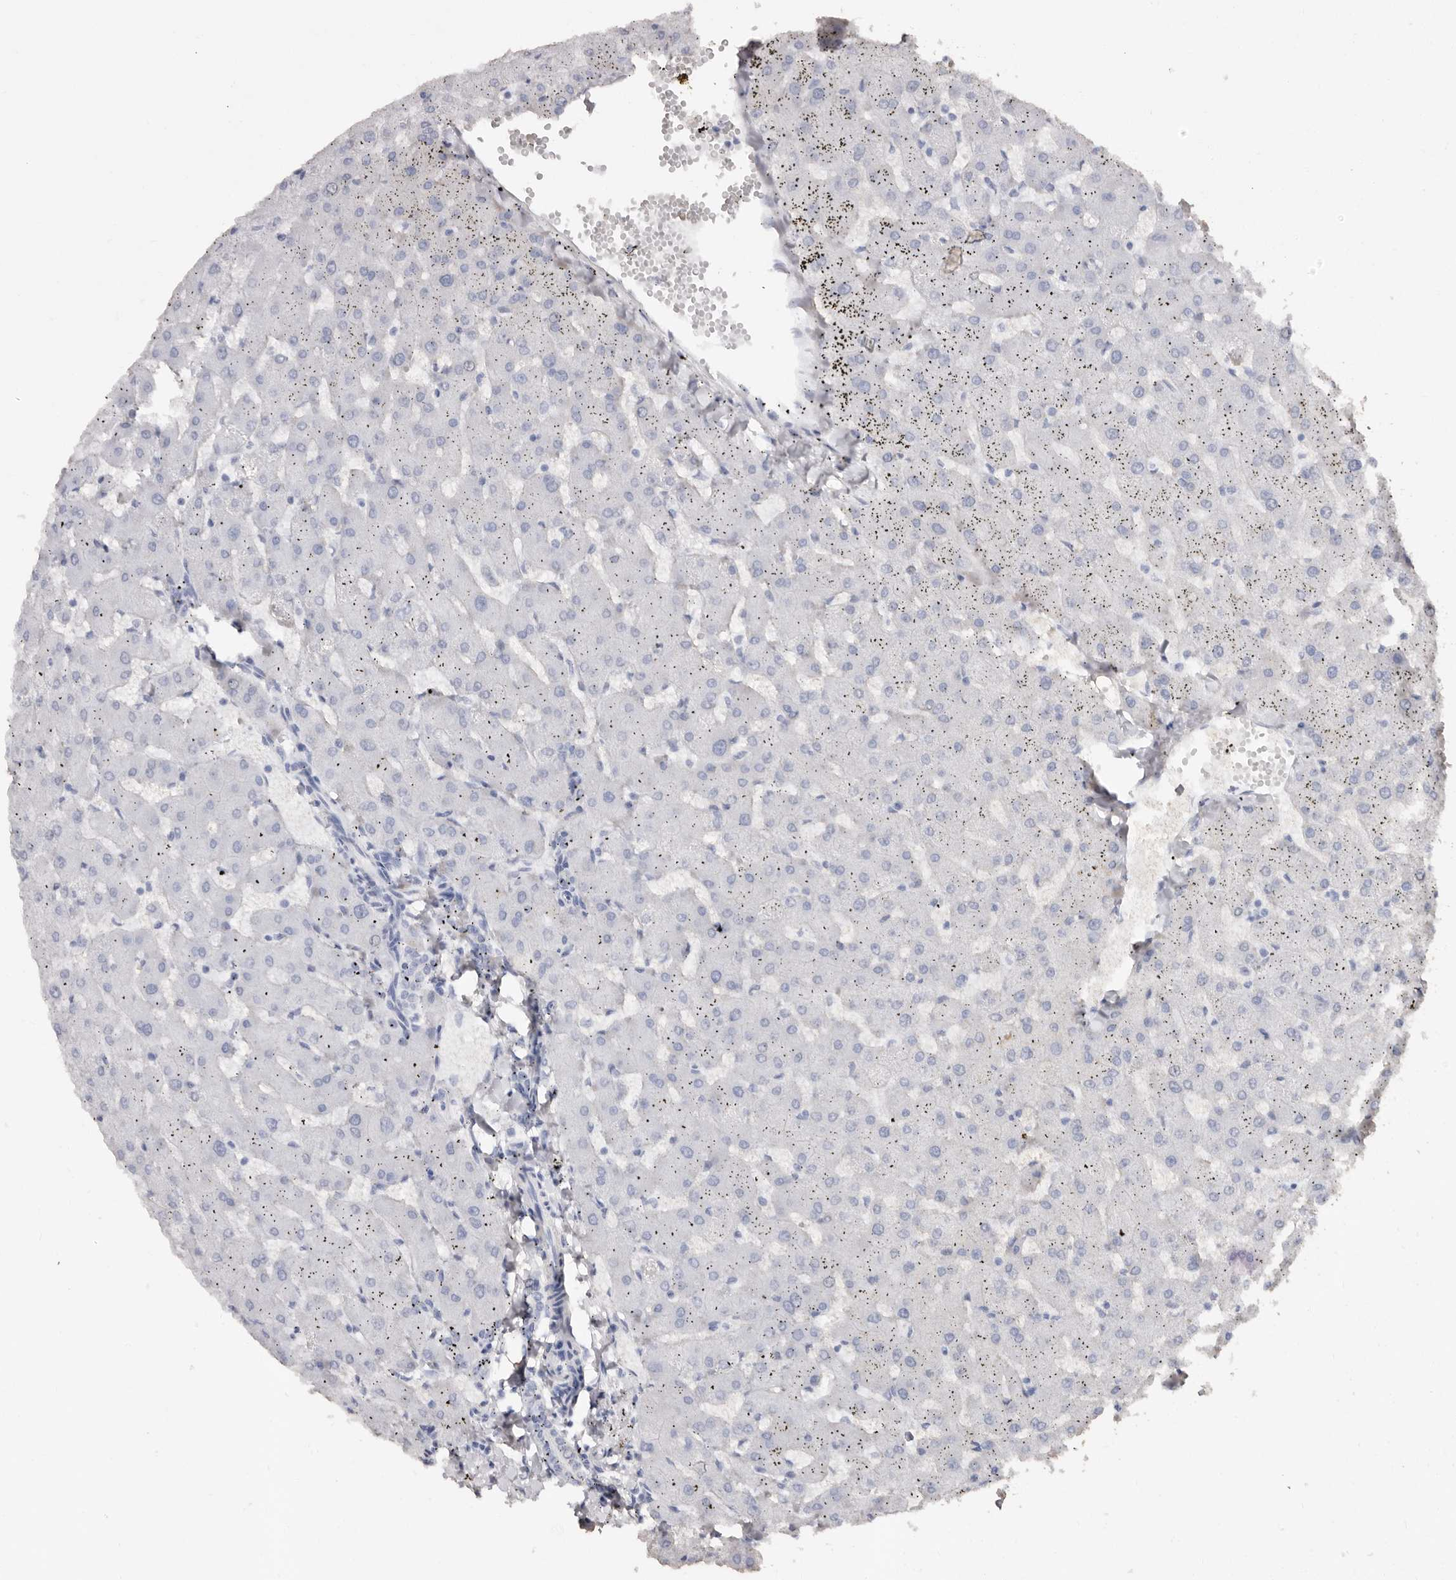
{"staining": {"intensity": "moderate", "quantity": "25%-75%", "location": "cytoplasmic/membranous"}, "tissue": "liver", "cell_type": "Cholangiocytes", "image_type": "normal", "snomed": [{"axis": "morphology", "description": "Normal tissue, NOS"}, {"axis": "topography", "description": "Liver"}], "caption": "Immunohistochemistry image of benign liver: human liver stained using IHC exhibits medium levels of moderate protein expression localized specifically in the cytoplasmic/membranous of cholangiocytes, appearing as a cytoplasmic/membranous brown color.", "gene": "COQ8B", "patient": {"sex": "female", "age": 63}}